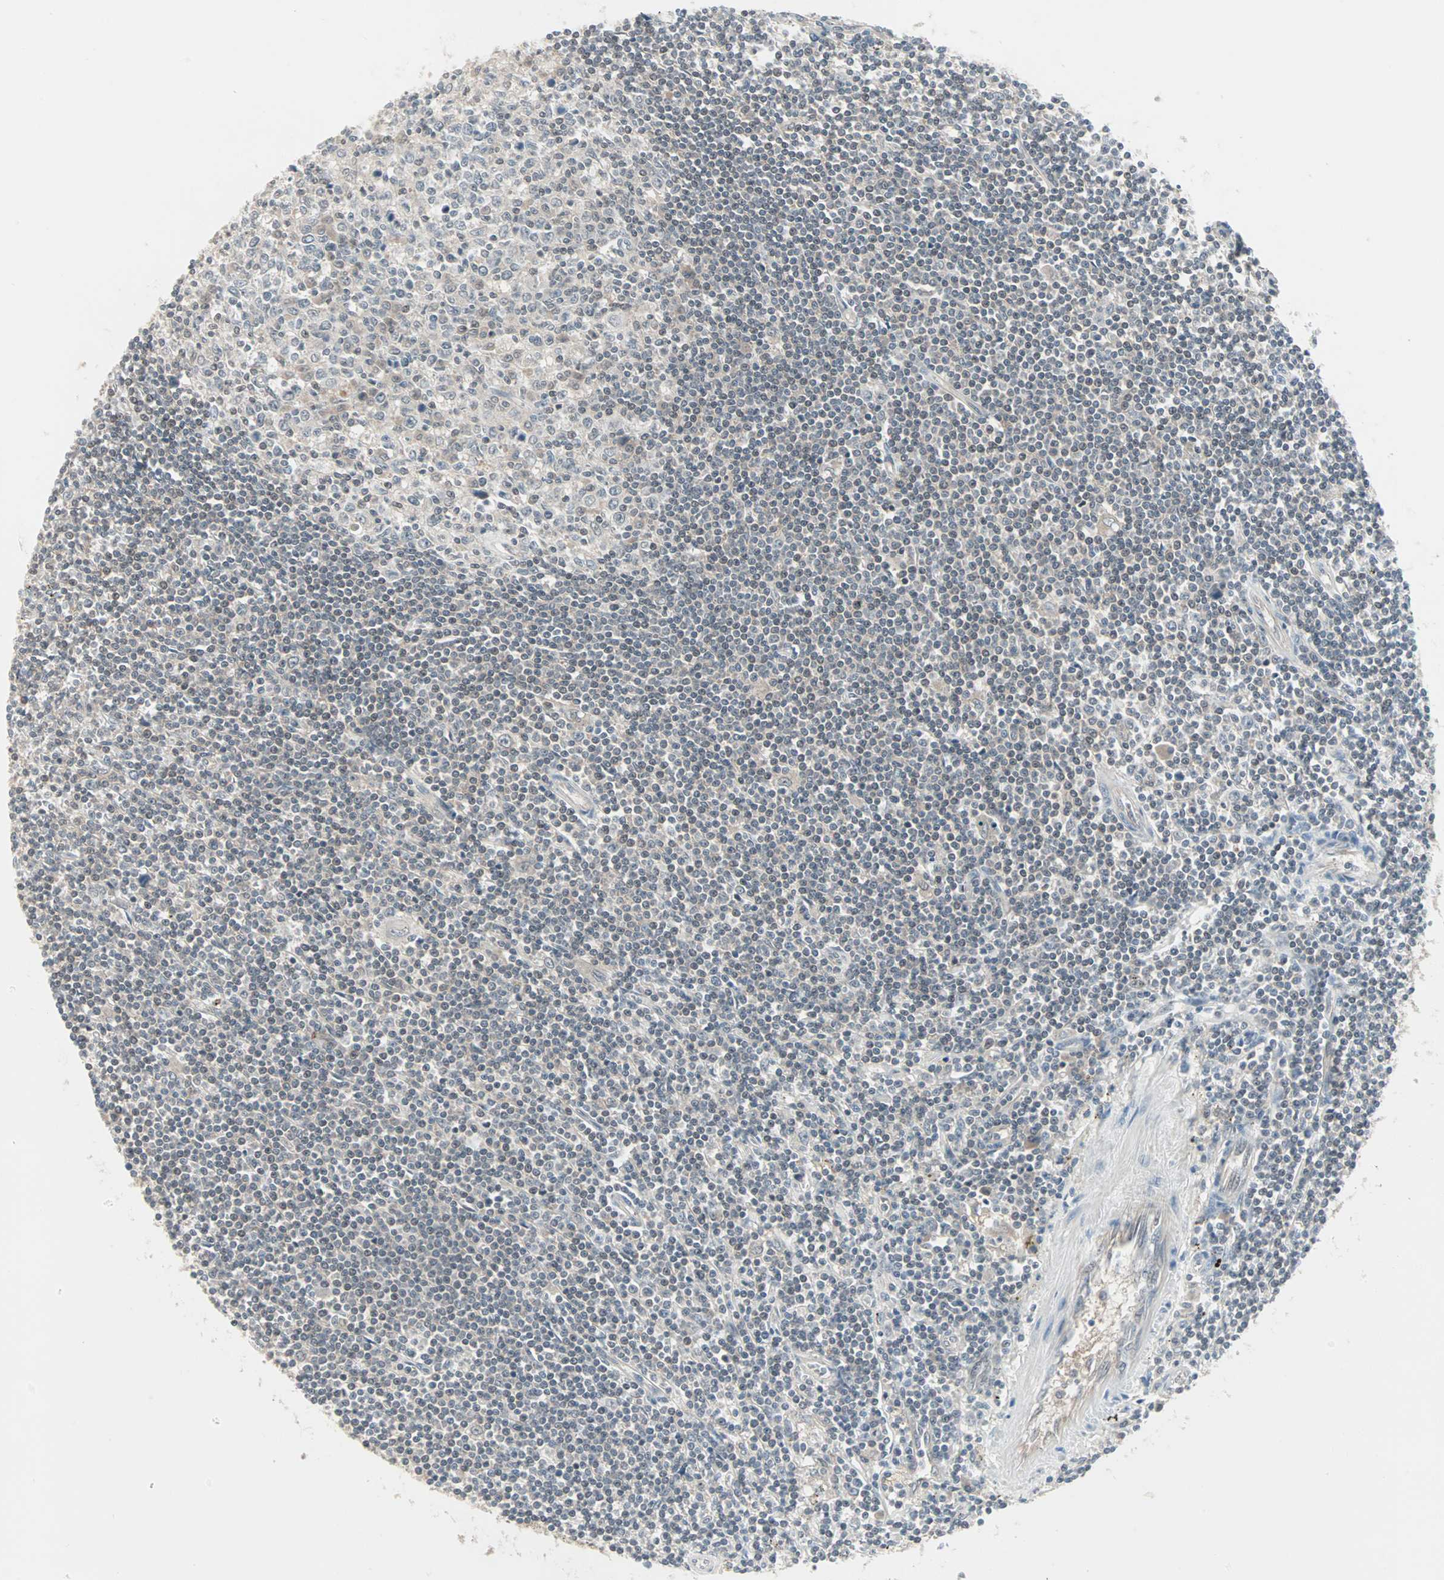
{"staining": {"intensity": "weak", "quantity": "<25%", "location": "cytoplasmic/membranous"}, "tissue": "lymphoma", "cell_type": "Tumor cells", "image_type": "cancer", "snomed": [{"axis": "morphology", "description": "Malignant lymphoma, non-Hodgkin's type, Low grade"}, {"axis": "topography", "description": "Spleen"}], "caption": "Micrograph shows no significant protein expression in tumor cells of low-grade malignant lymphoma, non-Hodgkin's type.", "gene": "PTPA", "patient": {"sex": "male", "age": 76}}